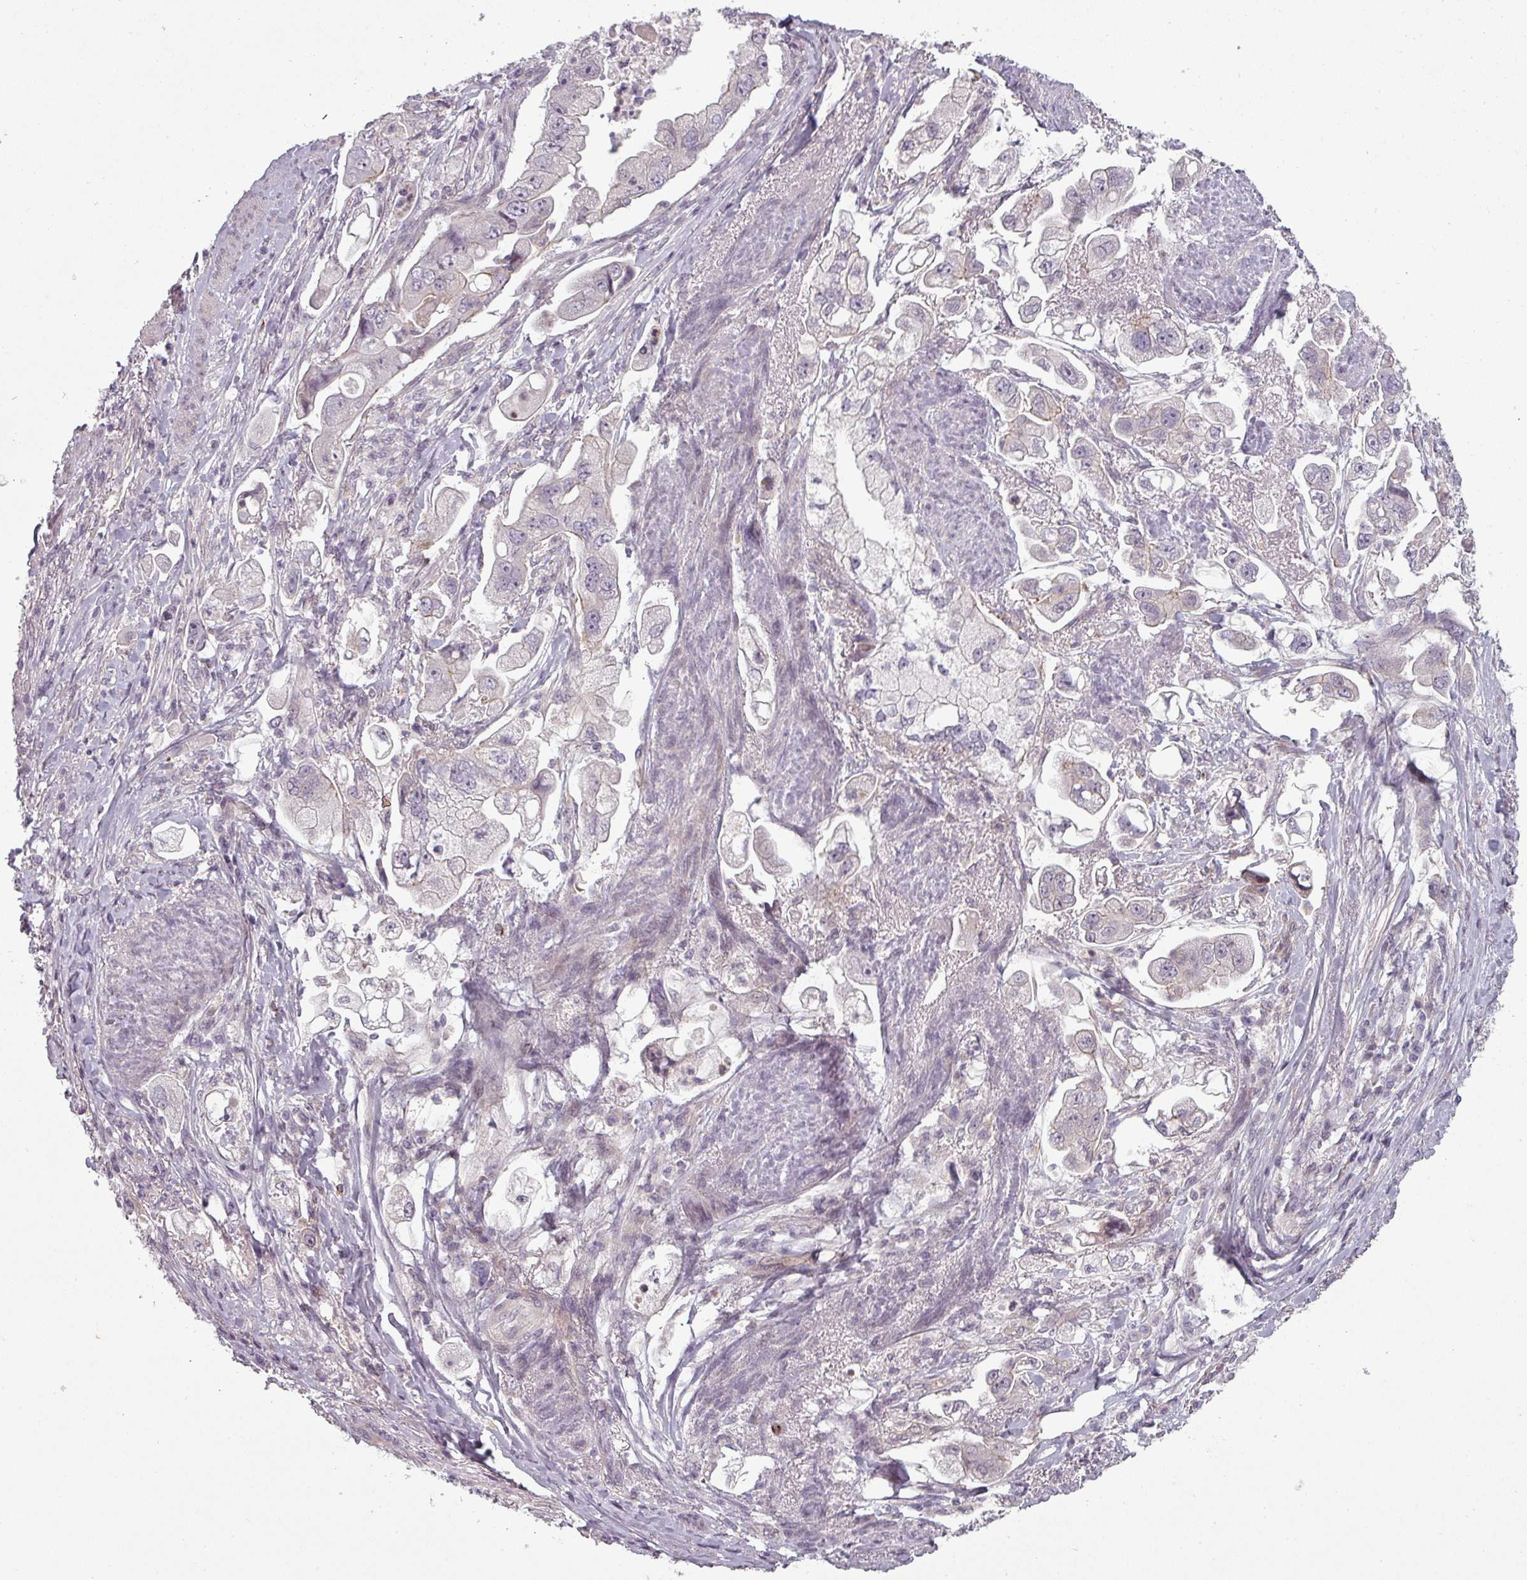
{"staining": {"intensity": "negative", "quantity": "none", "location": "none"}, "tissue": "stomach cancer", "cell_type": "Tumor cells", "image_type": "cancer", "snomed": [{"axis": "morphology", "description": "Adenocarcinoma, NOS"}, {"axis": "topography", "description": "Stomach"}], "caption": "Tumor cells are negative for brown protein staining in adenocarcinoma (stomach). (Immunohistochemistry, brightfield microscopy, high magnification).", "gene": "SLC16A9", "patient": {"sex": "male", "age": 62}}